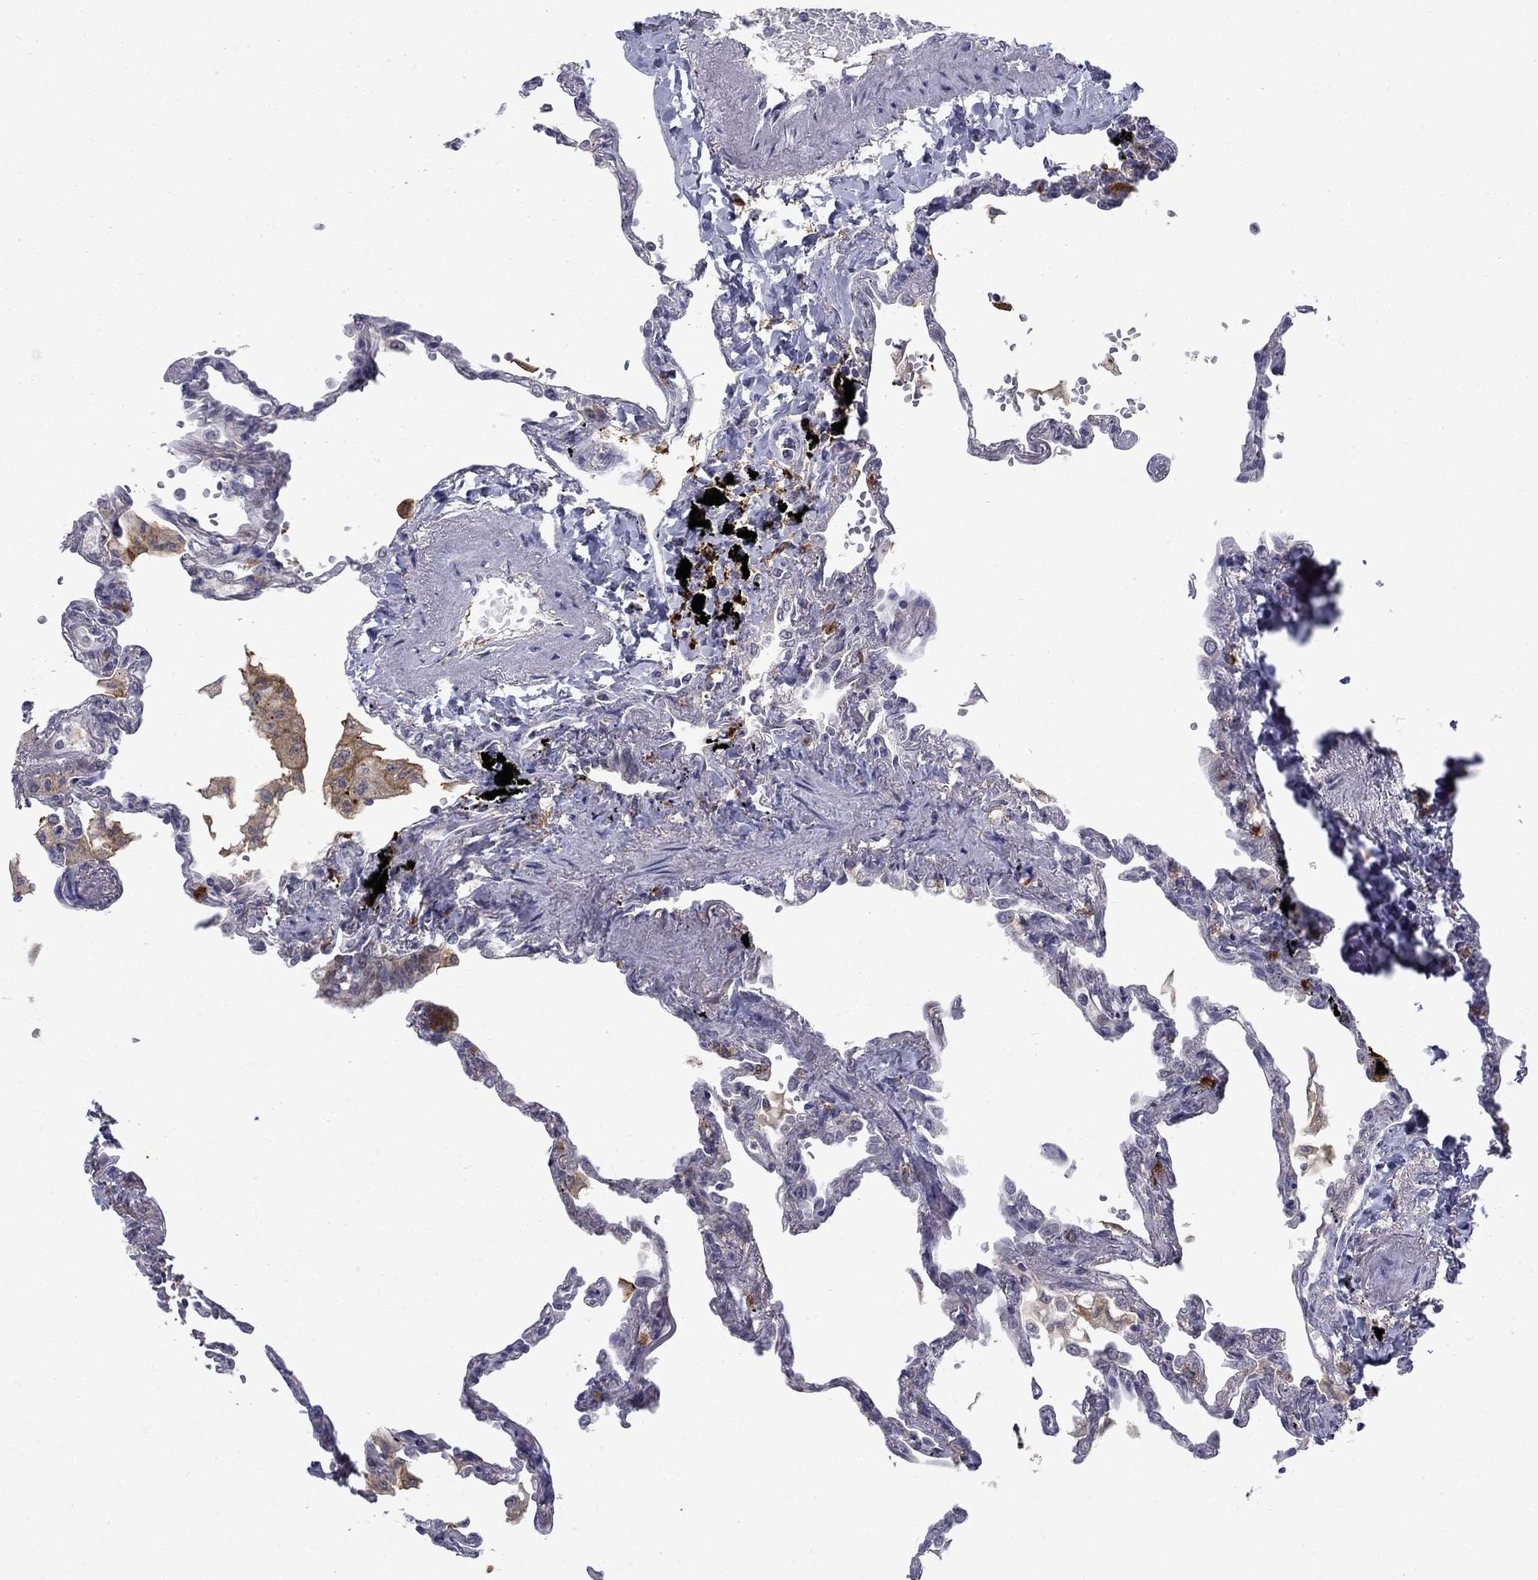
{"staining": {"intensity": "negative", "quantity": "none", "location": "none"}, "tissue": "lung", "cell_type": "Alveolar cells", "image_type": "normal", "snomed": [{"axis": "morphology", "description": "Normal tissue, NOS"}, {"axis": "topography", "description": "Lung"}], "caption": "Normal lung was stained to show a protein in brown. There is no significant positivity in alveolar cells. (DAB (3,3'-diaminobenzidine) immunohistochemistry with hematoxylin counter stain).", "gene": "PCBP2", "patient": {"sex": "male", "age": 78}}